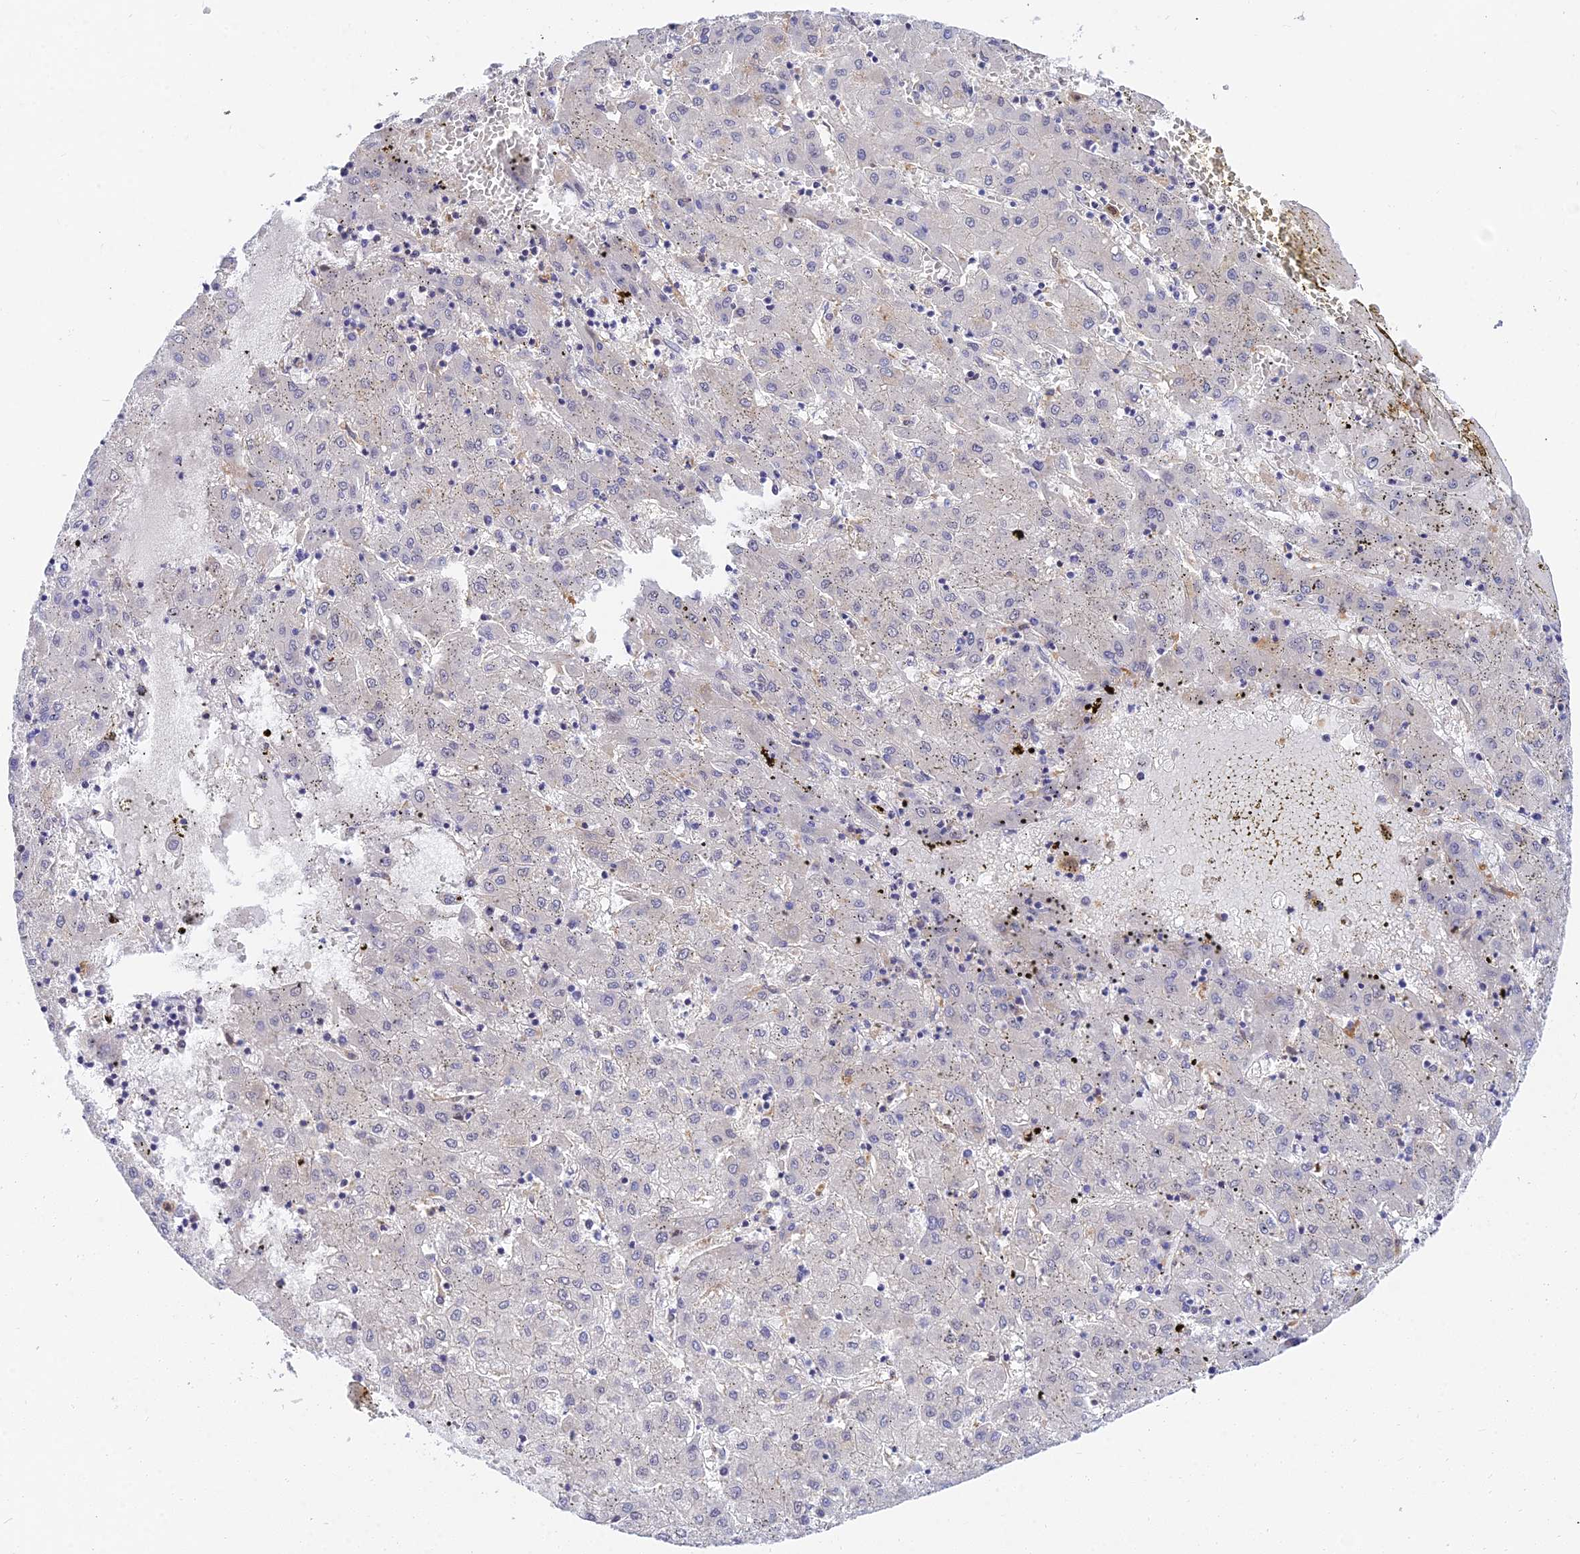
{"staining": {"intensity": "negative", "quantity": "none", "location": "none"}, "tissue": "liver cancer", "cell_type": "Tumor cells", "image_type": "cancer", "snomed": [{"axis": "morphology", "description": "Carcinoma, Hepatocellular, NOS"}, {"axis": "topography", "description": "Liver"}], "caption": "This is an IHC image of liver cancer (hepatocellular carcinoma). There is no positivity in tumor cells.", "gene": "ARL8B", "patient": {"sex": "male", "age": 72}}